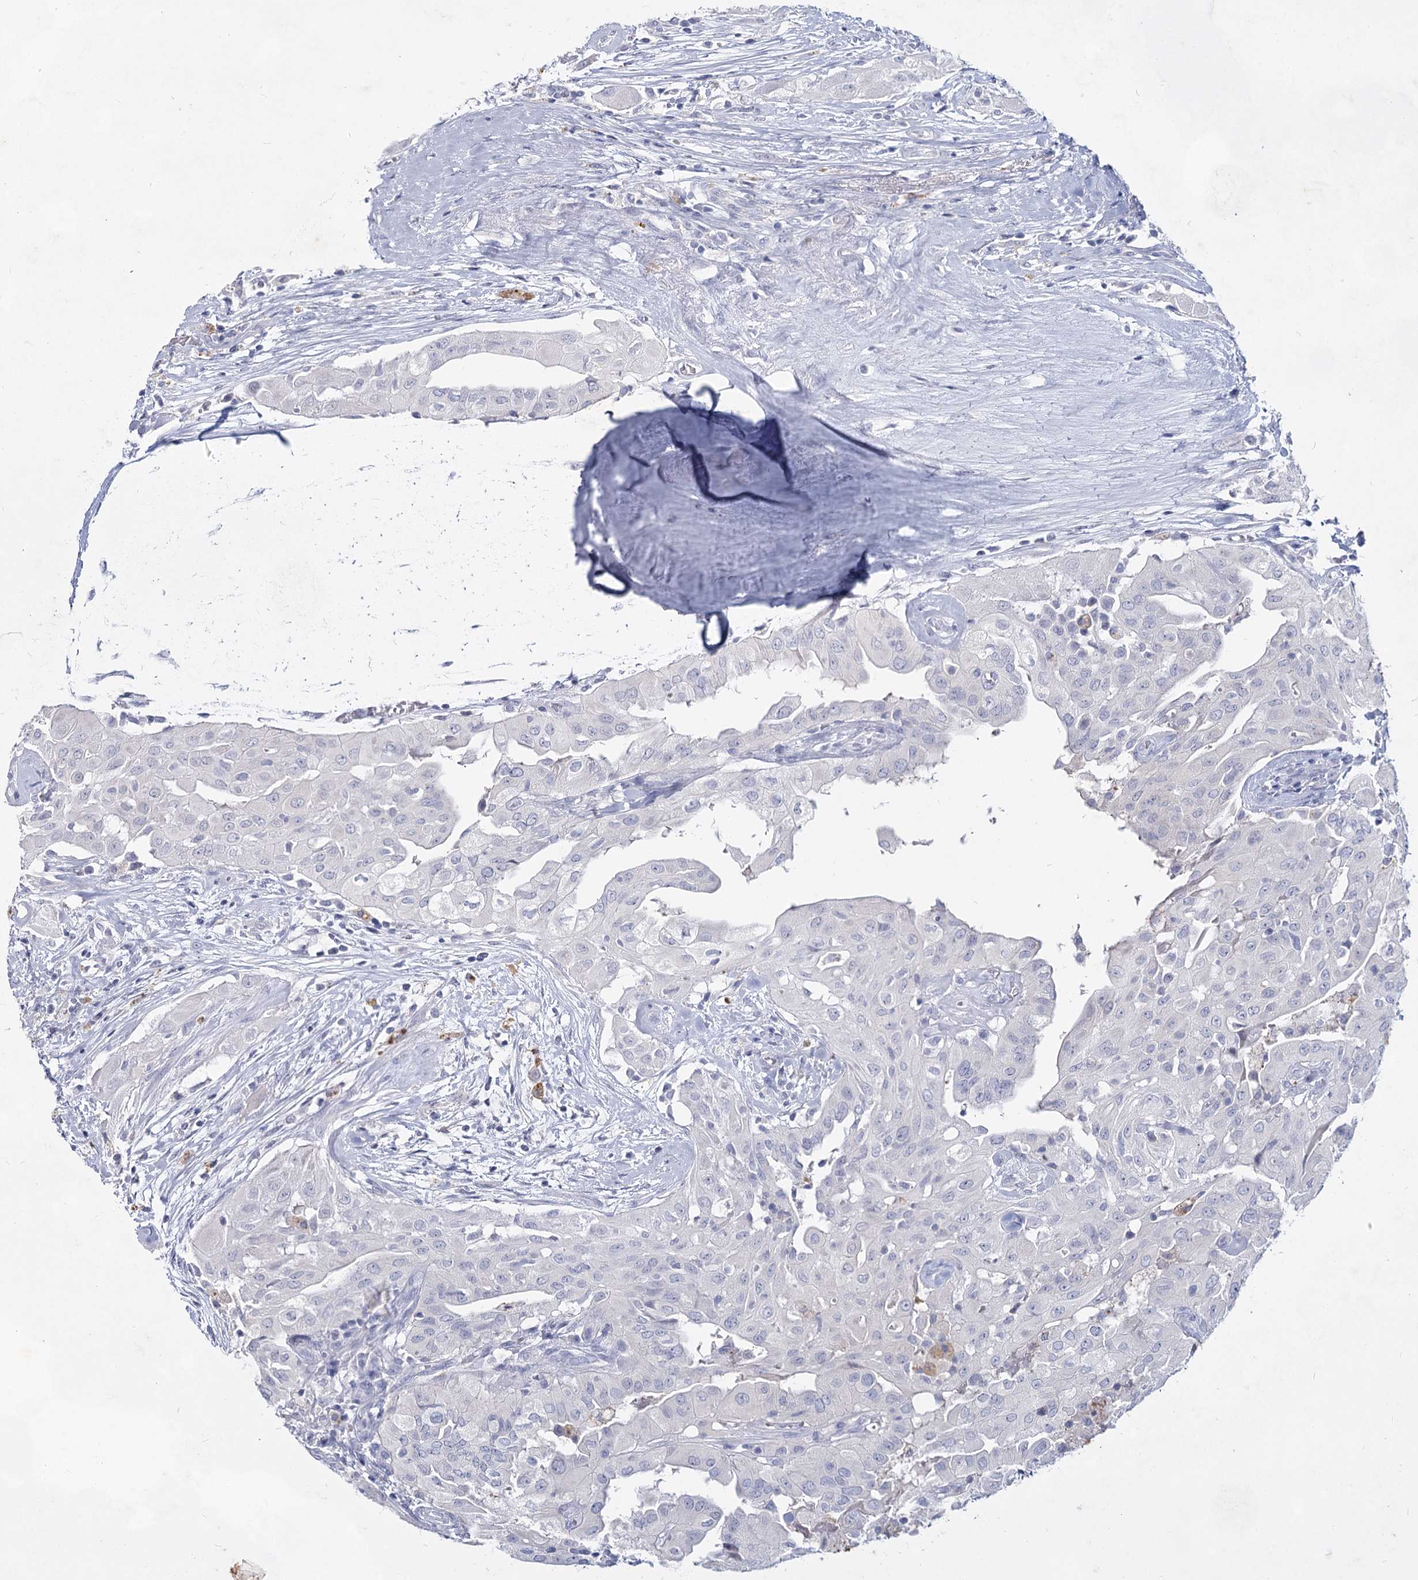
{"staining": {"intensity": "negative", "quantity": "none", "location": "none"}, "tissue": "thyroid cancer", "cell_type": "Tumor cells", "image_type": "cancer", "snomed": [{"axis": "morphology", "description": "Papillary adenocarcinoma, NOS"}, {"axis": "topography", "description": "Thyroid gland"}], "caption": "Tumor cells are negative for protein expression in human papillary adenocarcinoma (thyroid). Brightfield microscopy of IHC stained with DAB (3,3'-diaminobenzidine) (brown) and hematoxylin (blue), captured at high magnification.", "gene": "CCDC73", "patient": {"sex": "female", "age": 59}}